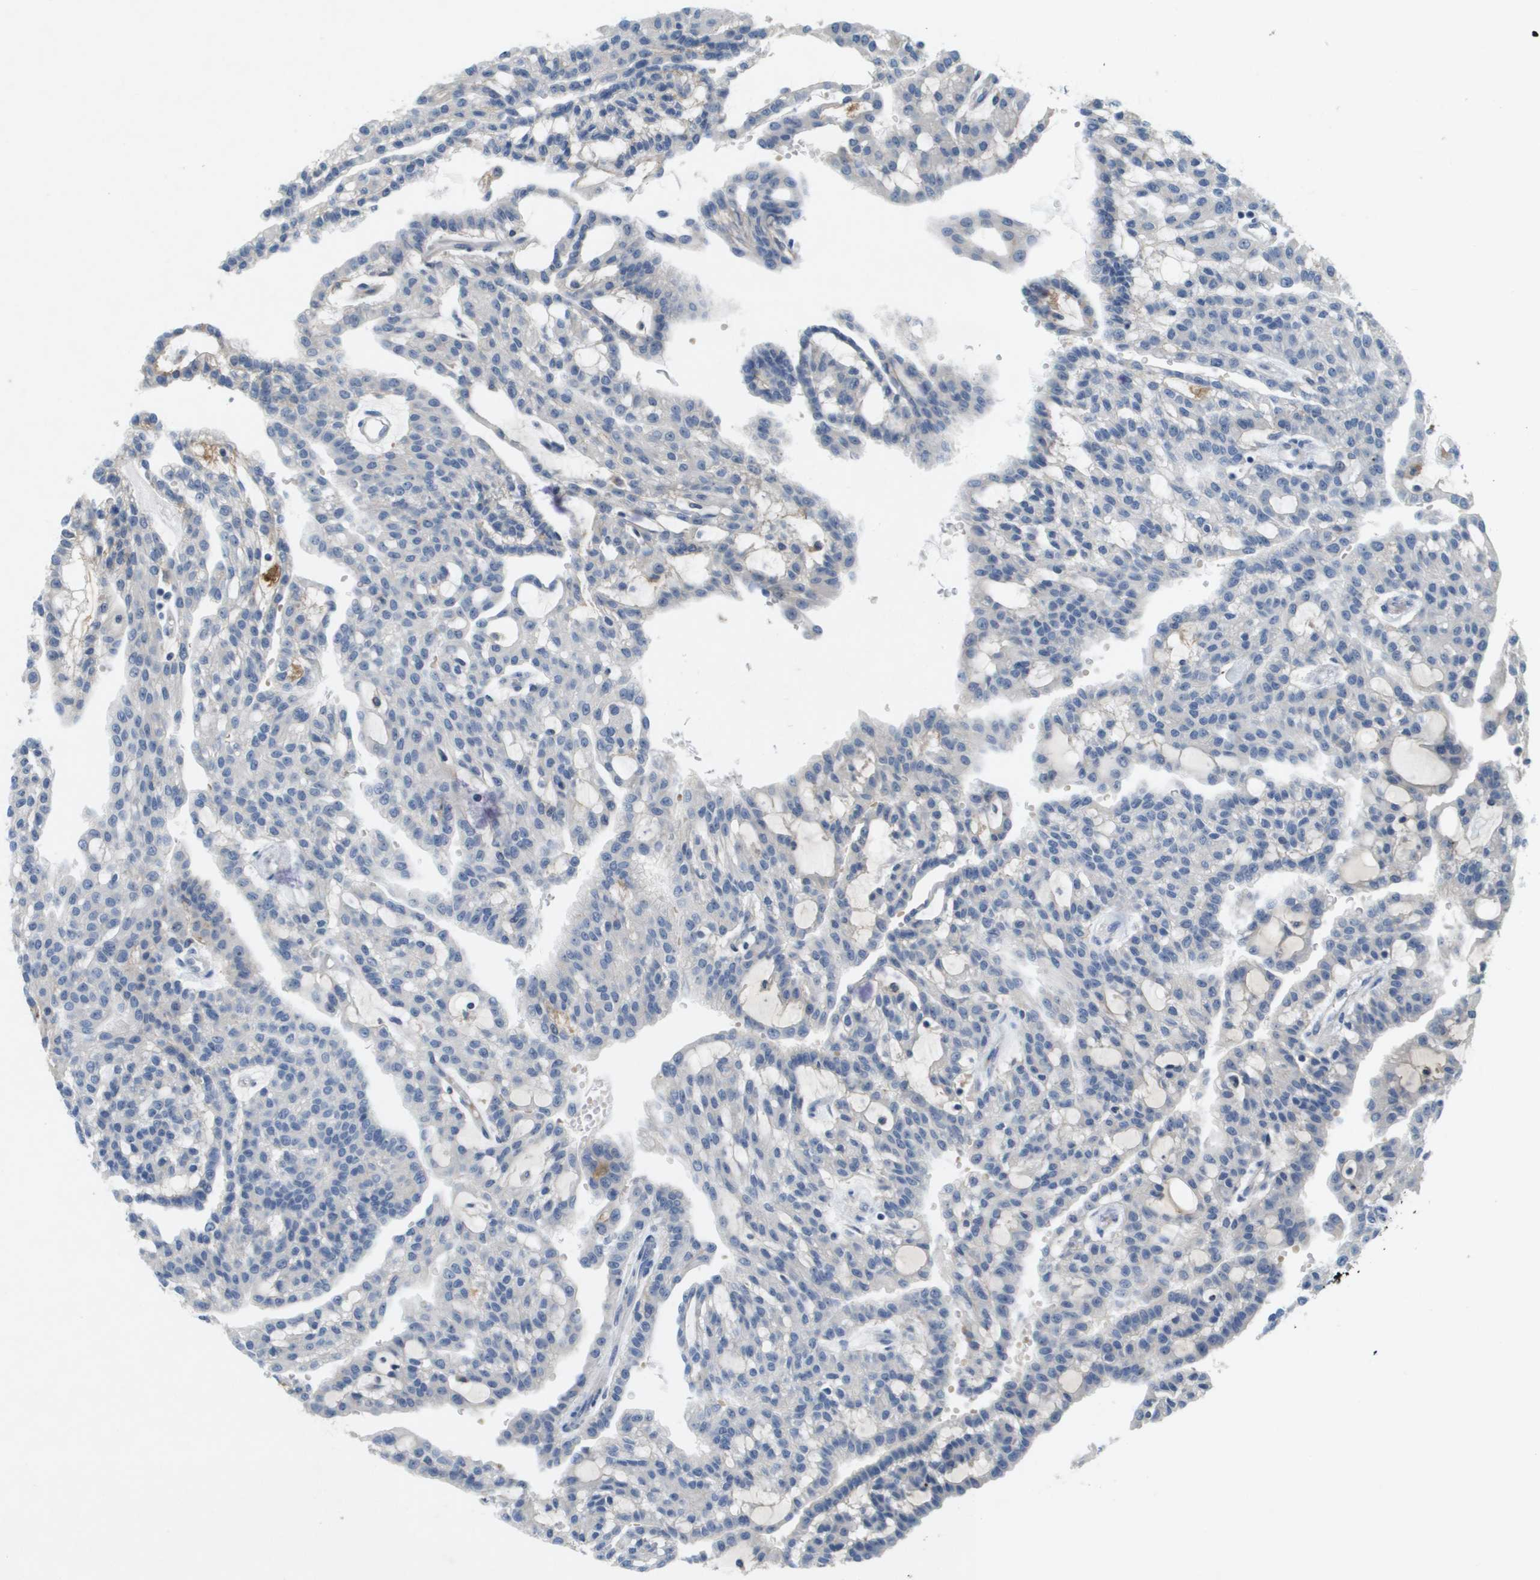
{"staining": {"intensity": "negative", "quantity": "none", "location": "none"}, "tissue": "renal cancer", "cell_type": "Tumor cells", "image_type": "cancer", "snomed": [{"axis": "morphology", "description": "Adenocarcinoma, NOS"}, {"axis": "topography", "description": "Kidney"}], "caption": "Histopathology image shows no protein staining in tumor cells of adenocarcinoma (renal) tissue.", "gene": "LIPG", "patient": {"sex": "male", "age": 63}}